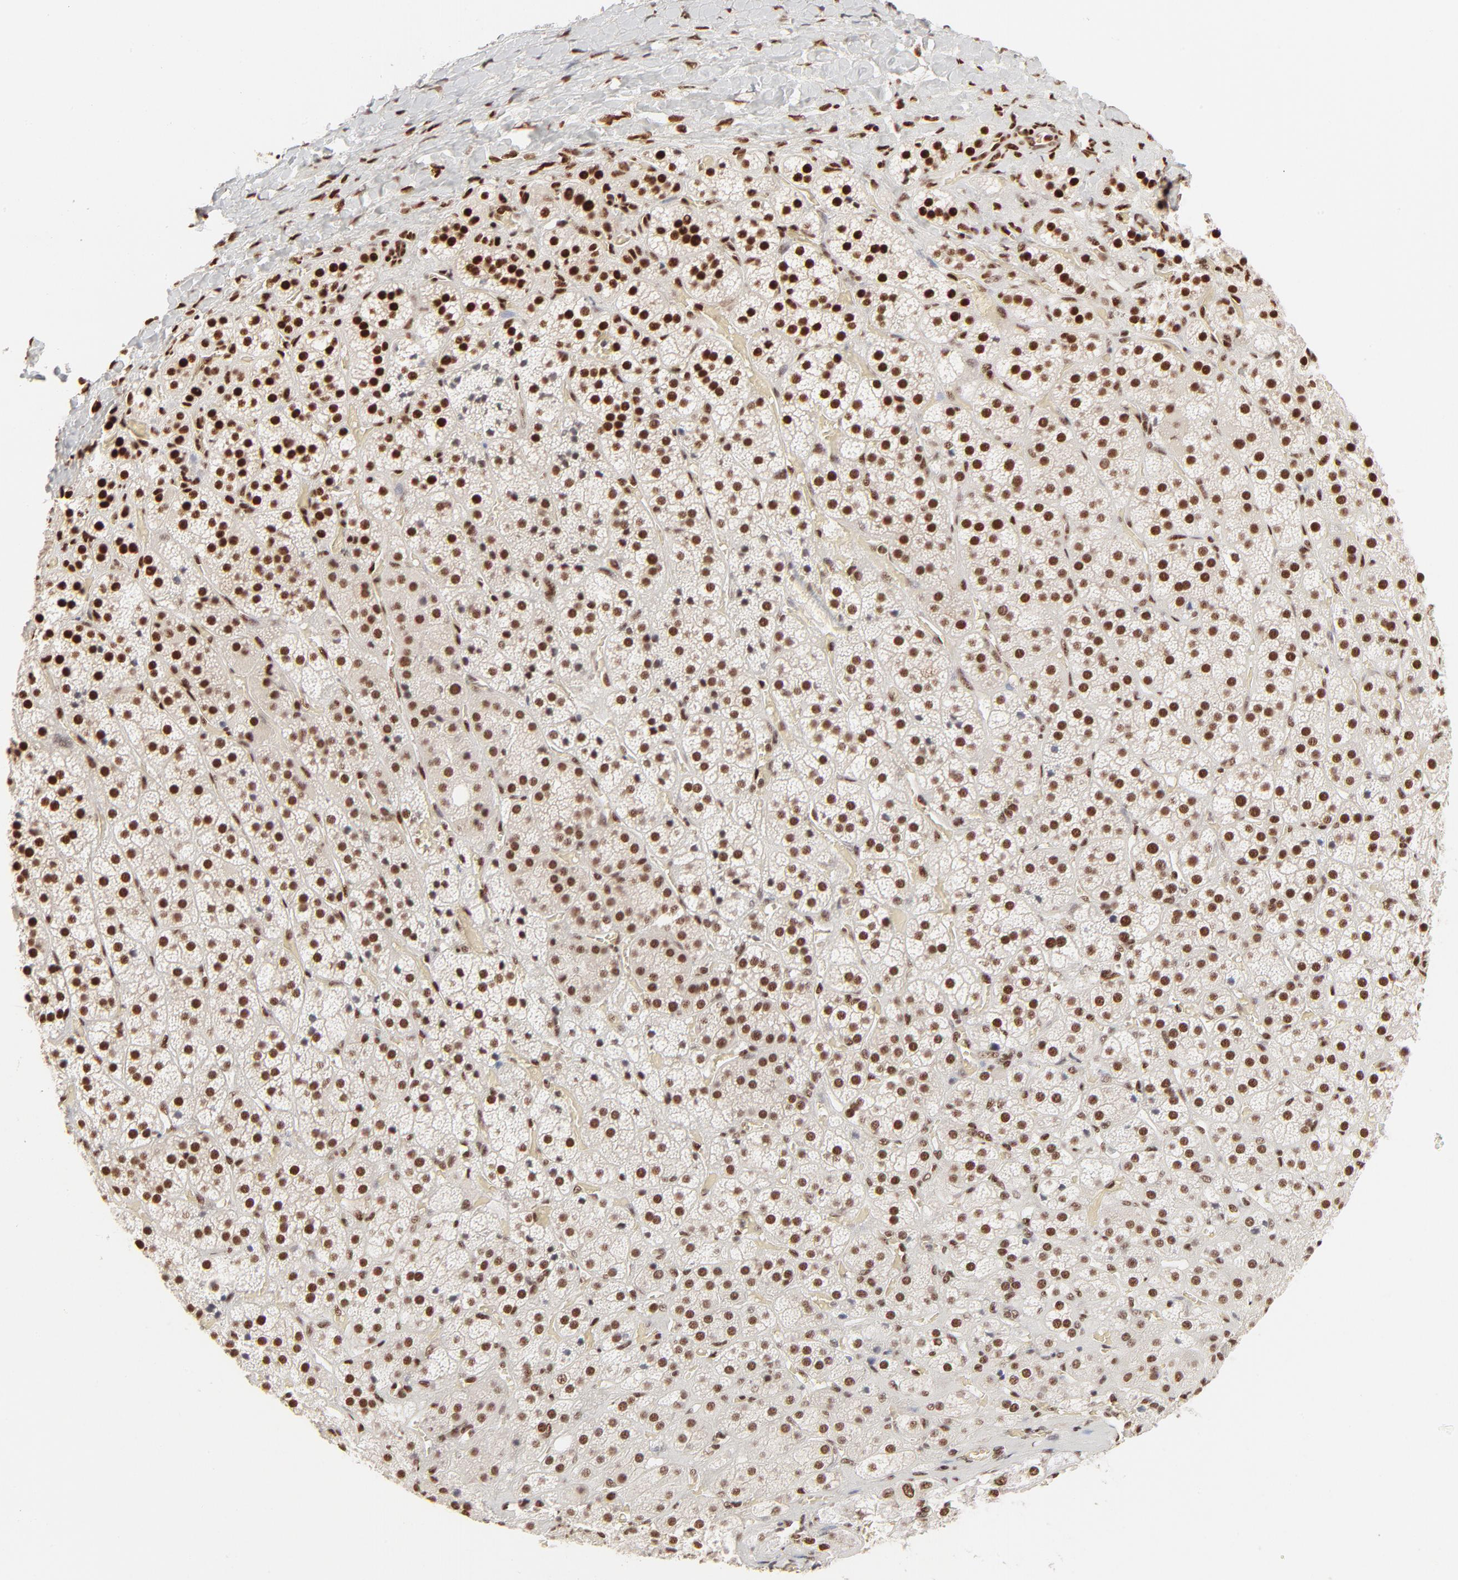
{"staining": {"intensity": "strong", "quantity": ">75%", "location": "nuclear"}, "tissue": "adrenal gland", "cell_type": "Glandular cells", "image_type": "normal", "snomed": [{"axis": "morphology", "description": "Normal tissue, NOS"}, {"axis": "topography", "description": "Adrenal gland"}], "caption": "Brown immunohistochemical staining in normal adrenal gland reveals strong nuclear positivity in approximately >75% of glandular cells. Nuclei are stained in blue.", "gene": "TARDBP", "patient": {"sex": "female", "age": 71}}